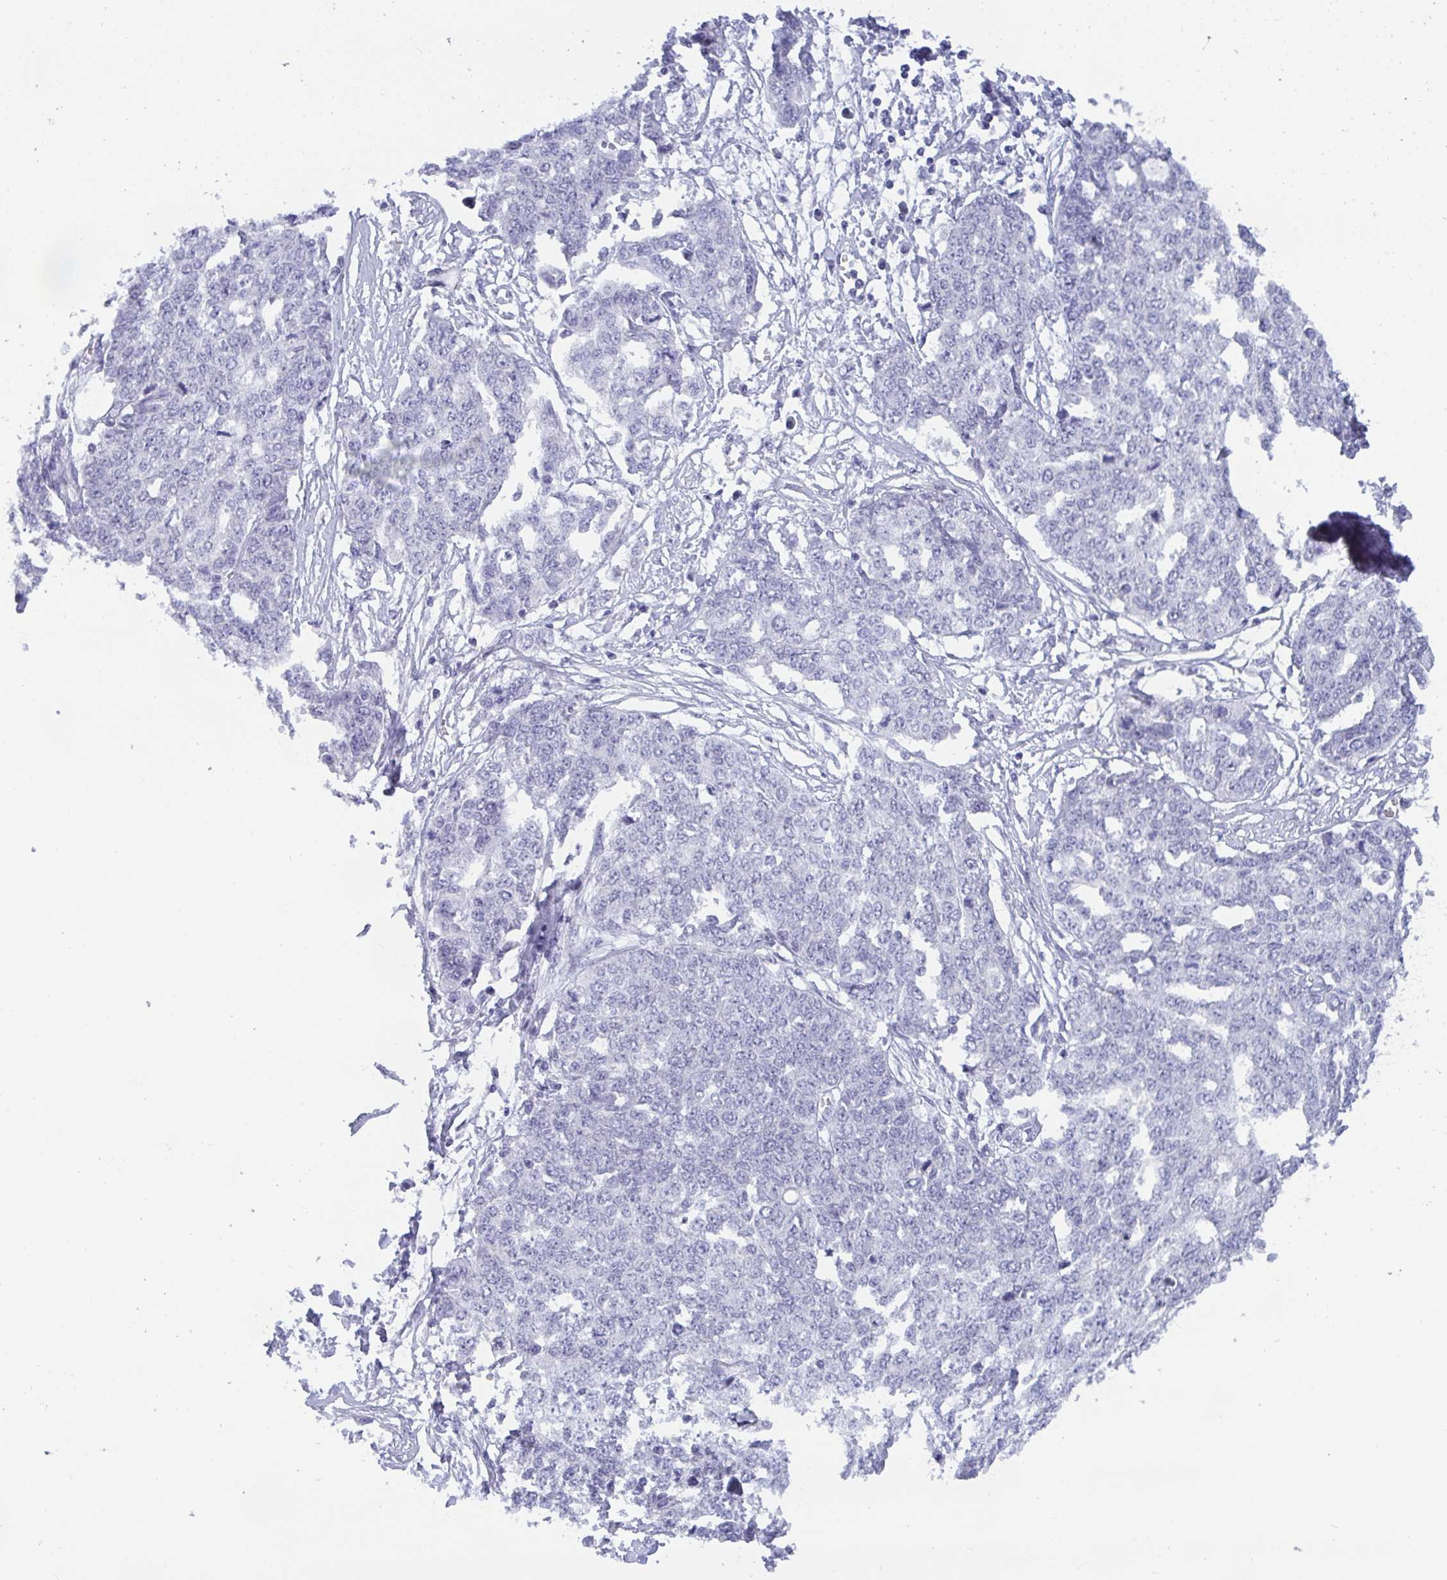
{"staining": {"intensity": "negative", "quantity": "none", "location": "none"}, "tissue": "ovarian cancer", "cell_type": "Tumor cells", "image_type": "cancer", "snomed": [{"axis": "morphology", "description": "Cystadenocarcinoma, serous, NOS"}, {"axis": "topography", "description": "Soft tissue"}, {"axis": "topography", "description": "Ovary"}], "caption": "Immunohistochemistry (IHC) of human ovarian cancer demonstrates no expression in tumor cells.", "gene": "BMAL2", "patient": {"sex": "female", "age": 57}}